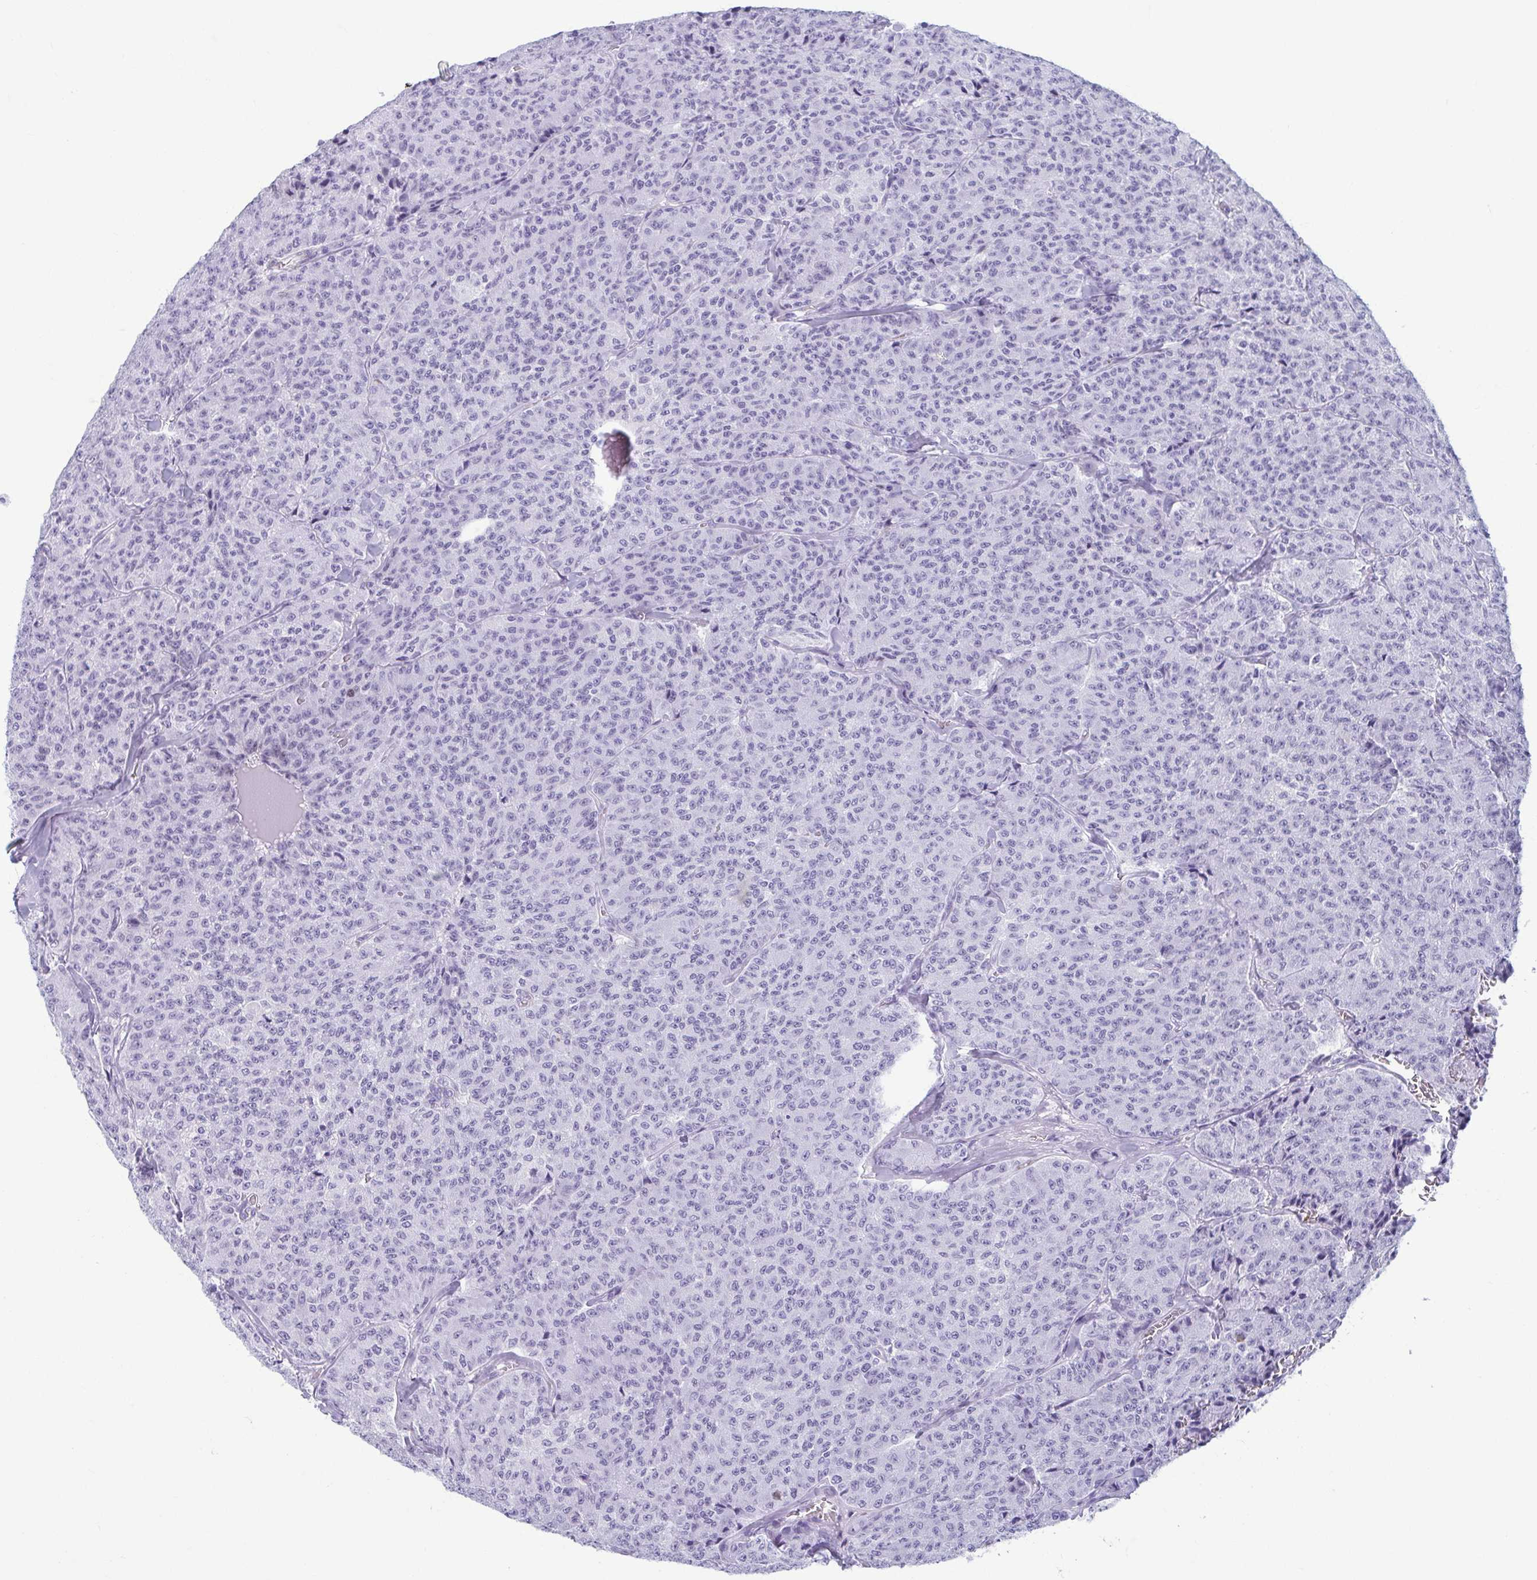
{"staining": {"intensity": "negative", "quantity": "none", "location": "none"}, "tissue": "carcinoid", "cell_type": "Tumor cells", "image_type": "cancer", "snomed": [{"axis": "morphology", "description": "Carcinoid, malignant, NOS"}, {"axis": "topography", "description": "Lung"}], "caption": "An IHC histopathology image of carcinoid (malignant) is shown. There is no staining in tumor cells of carcinoid (malignant).", "gene": "TCEAL3", "patient": {"sex": "male", "age": 71}}